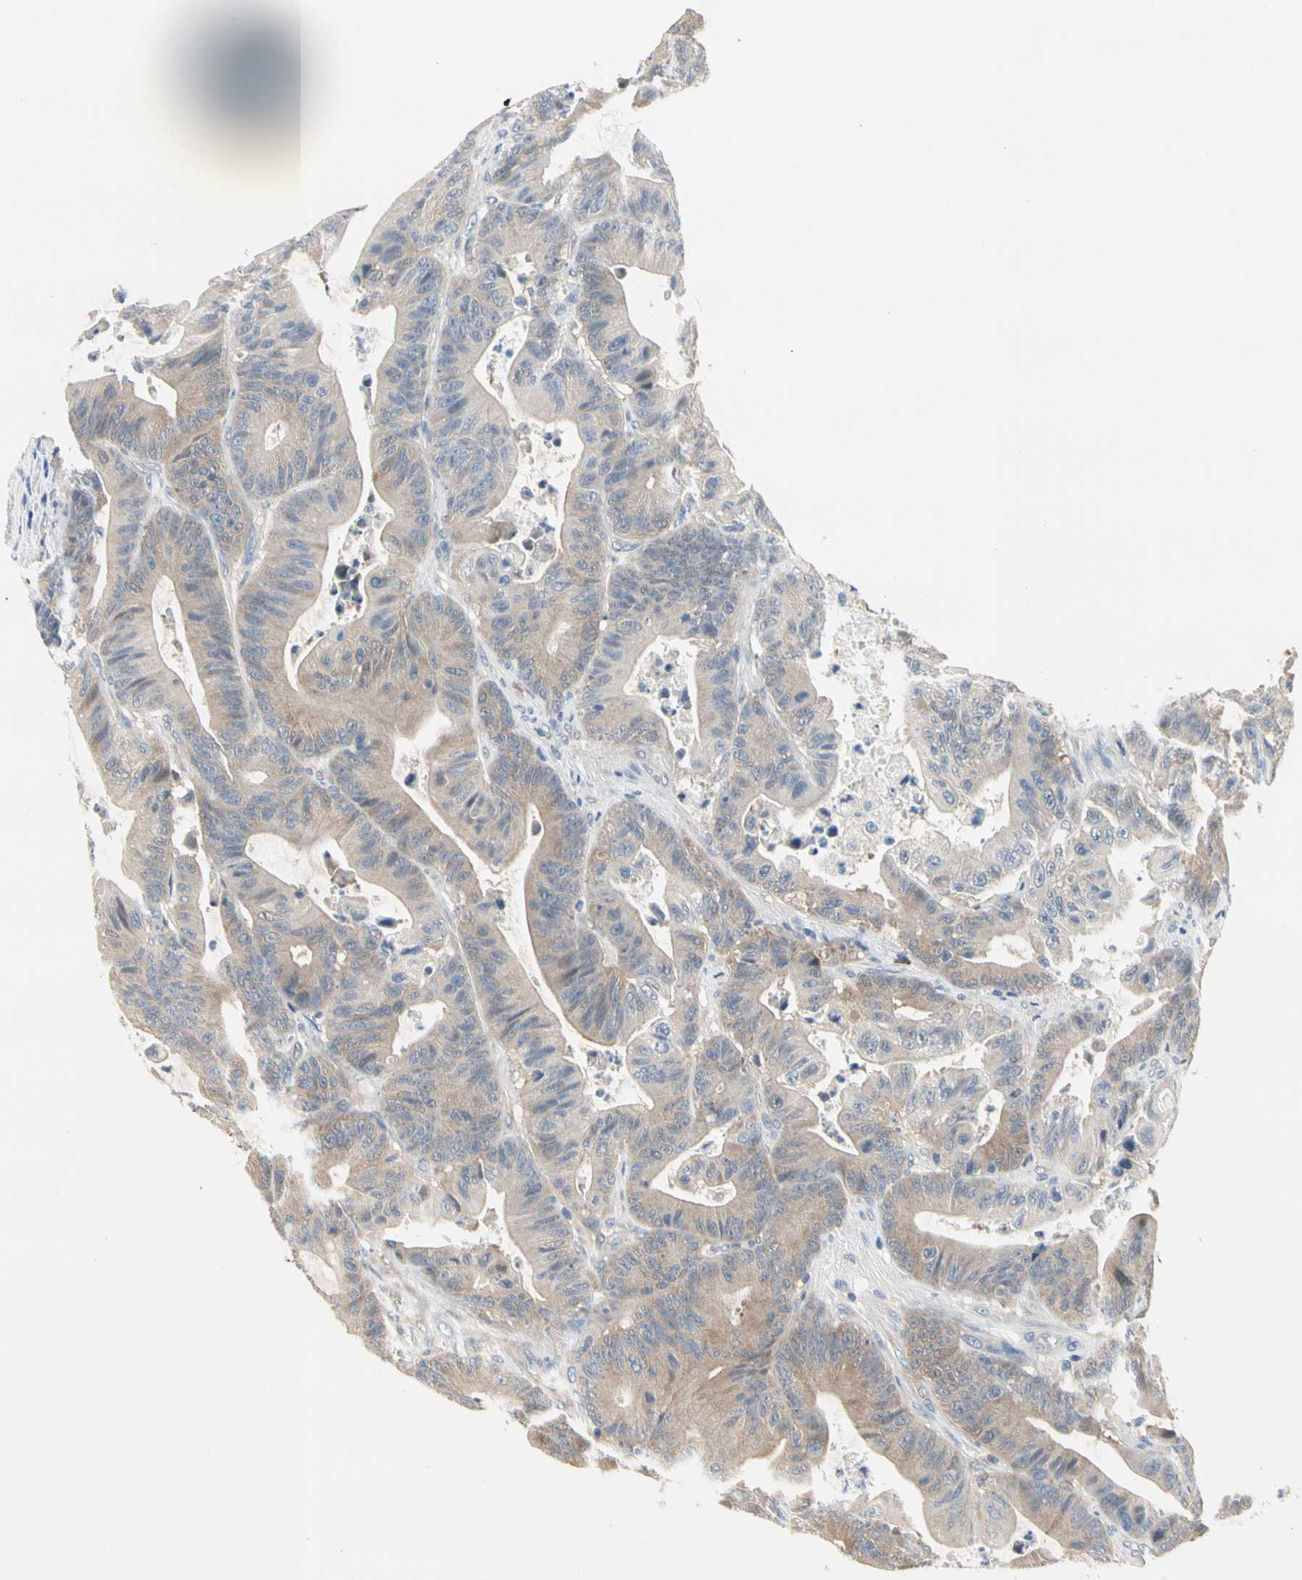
{"staining": {"intensity": "weak", "quantity": ">75%", "location": "cytoplasmic/membranous"}, "tissue": "colorectal cancer", "cell_type": "Tumor cells", "image_type": "cancer", "snomed": [{"axis": "morphology", "description": "Adenocarcinoma, NOS"}, {"axis": "topography", "description": "Colon"}], "caption": "Immunohistochemistry (IHC) staining of colorectal adenocarcinoma, which shows low levels of weak cytoplasmic/membranous positivity in about >75% of tumor cells indicating weak cytoplasmic/membranous protein expression. The staining was performed using DAB (brown) for protein detection and nuclei were counterstained in hematoxylin (blue).", "gene": "MPI", "patient": {"sex": "female", "age": 84}}